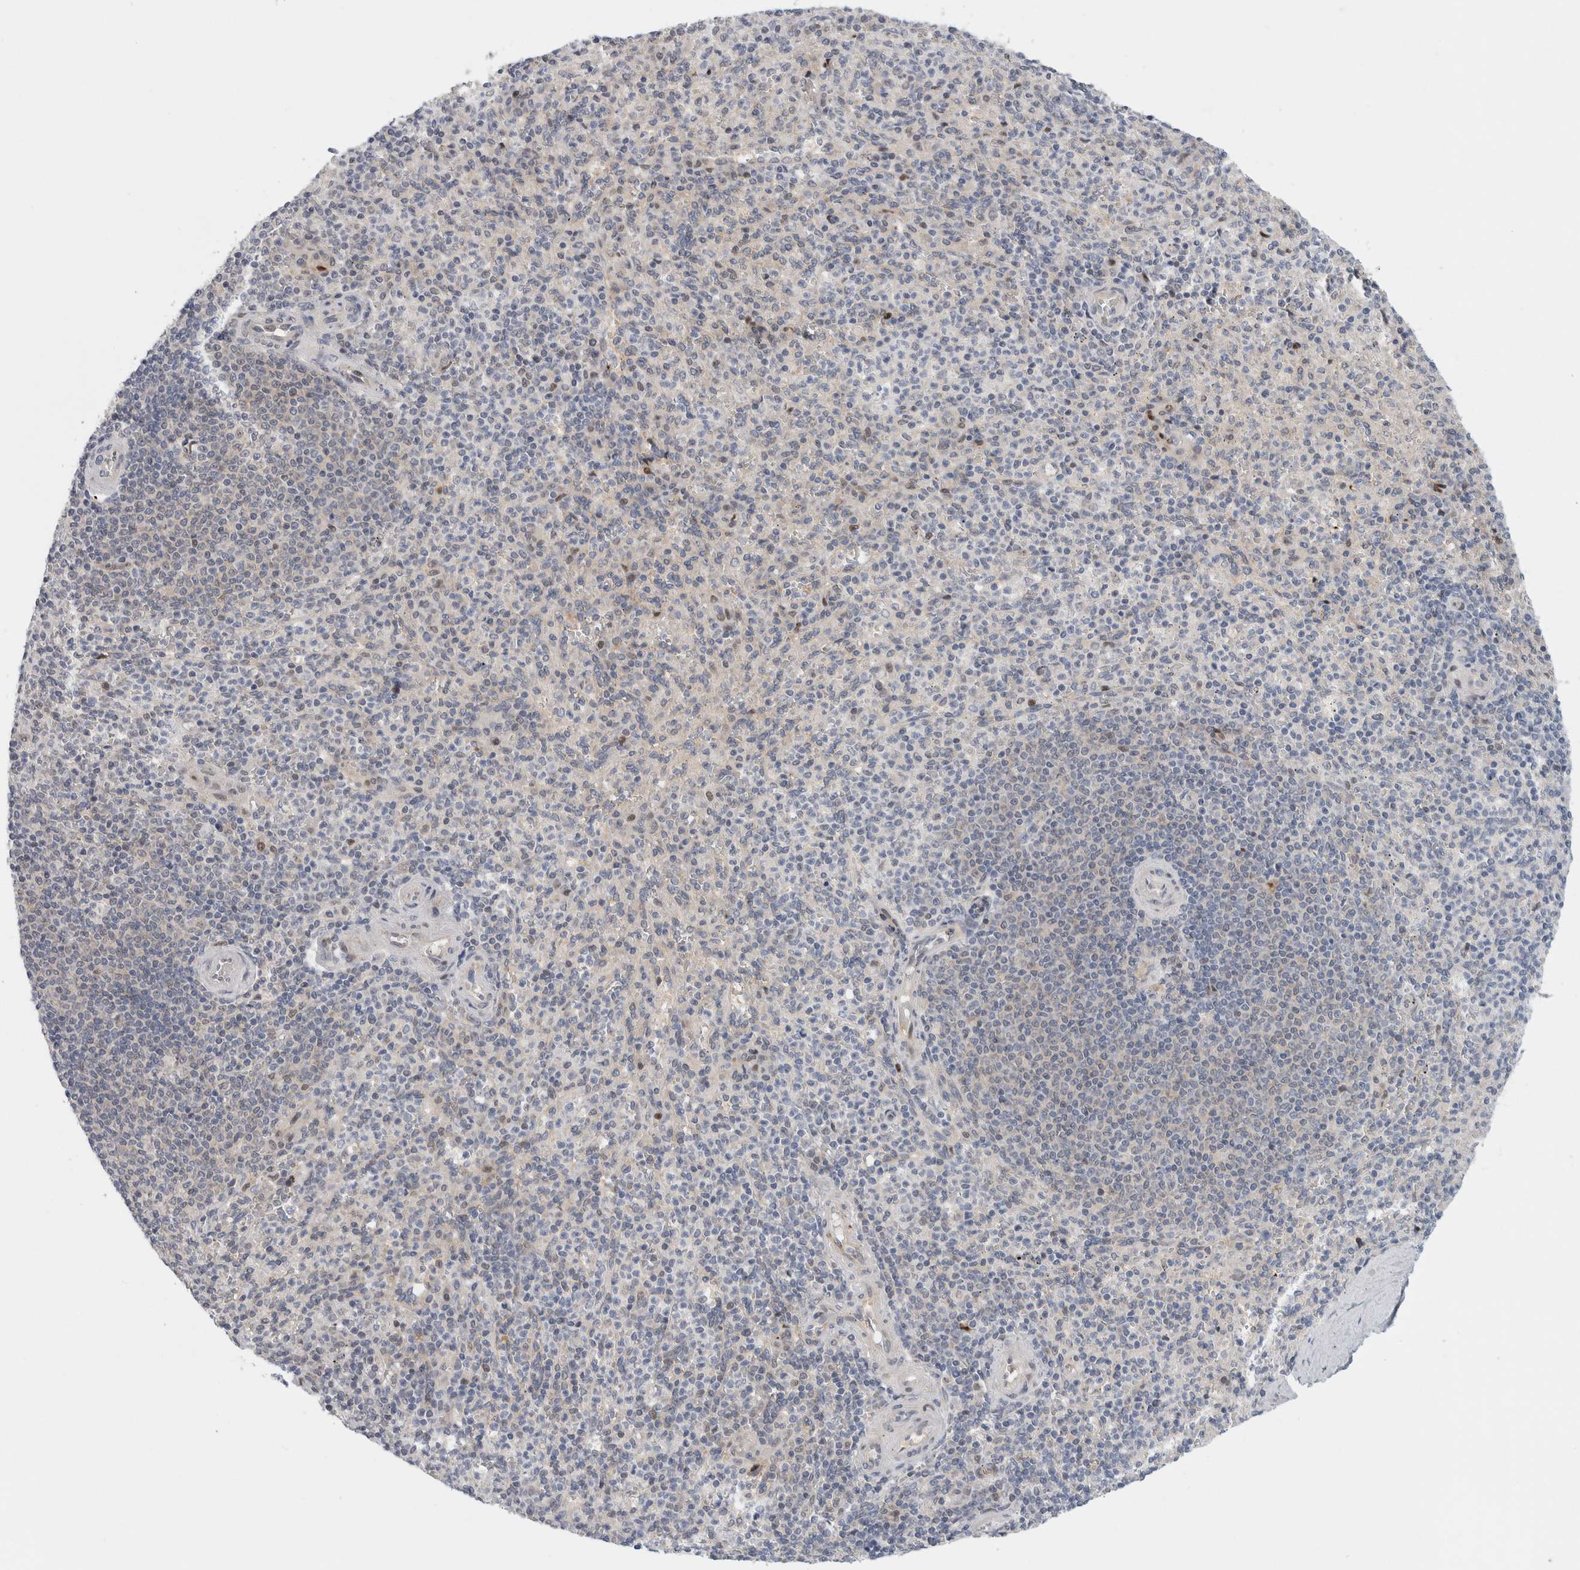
{"staining": {"intensity": "negative", "quantity": "none", "location": "none"}, "tissue": "spleen", "cell_type": "Cells in red pulp", "image_type": "normal", "snomed": [{"axis": "morphology", "description": "Normal tissue, NOS"}, {"axis": "topography", "description": "Spleen"}], "caption": "DAB immunohistochemical staining of unremarkable human spleen demonstrates no significant staining in cells in red pulp.", "gene": "NCR3LG1", "patient": {"sex": "male", "age": 36}}